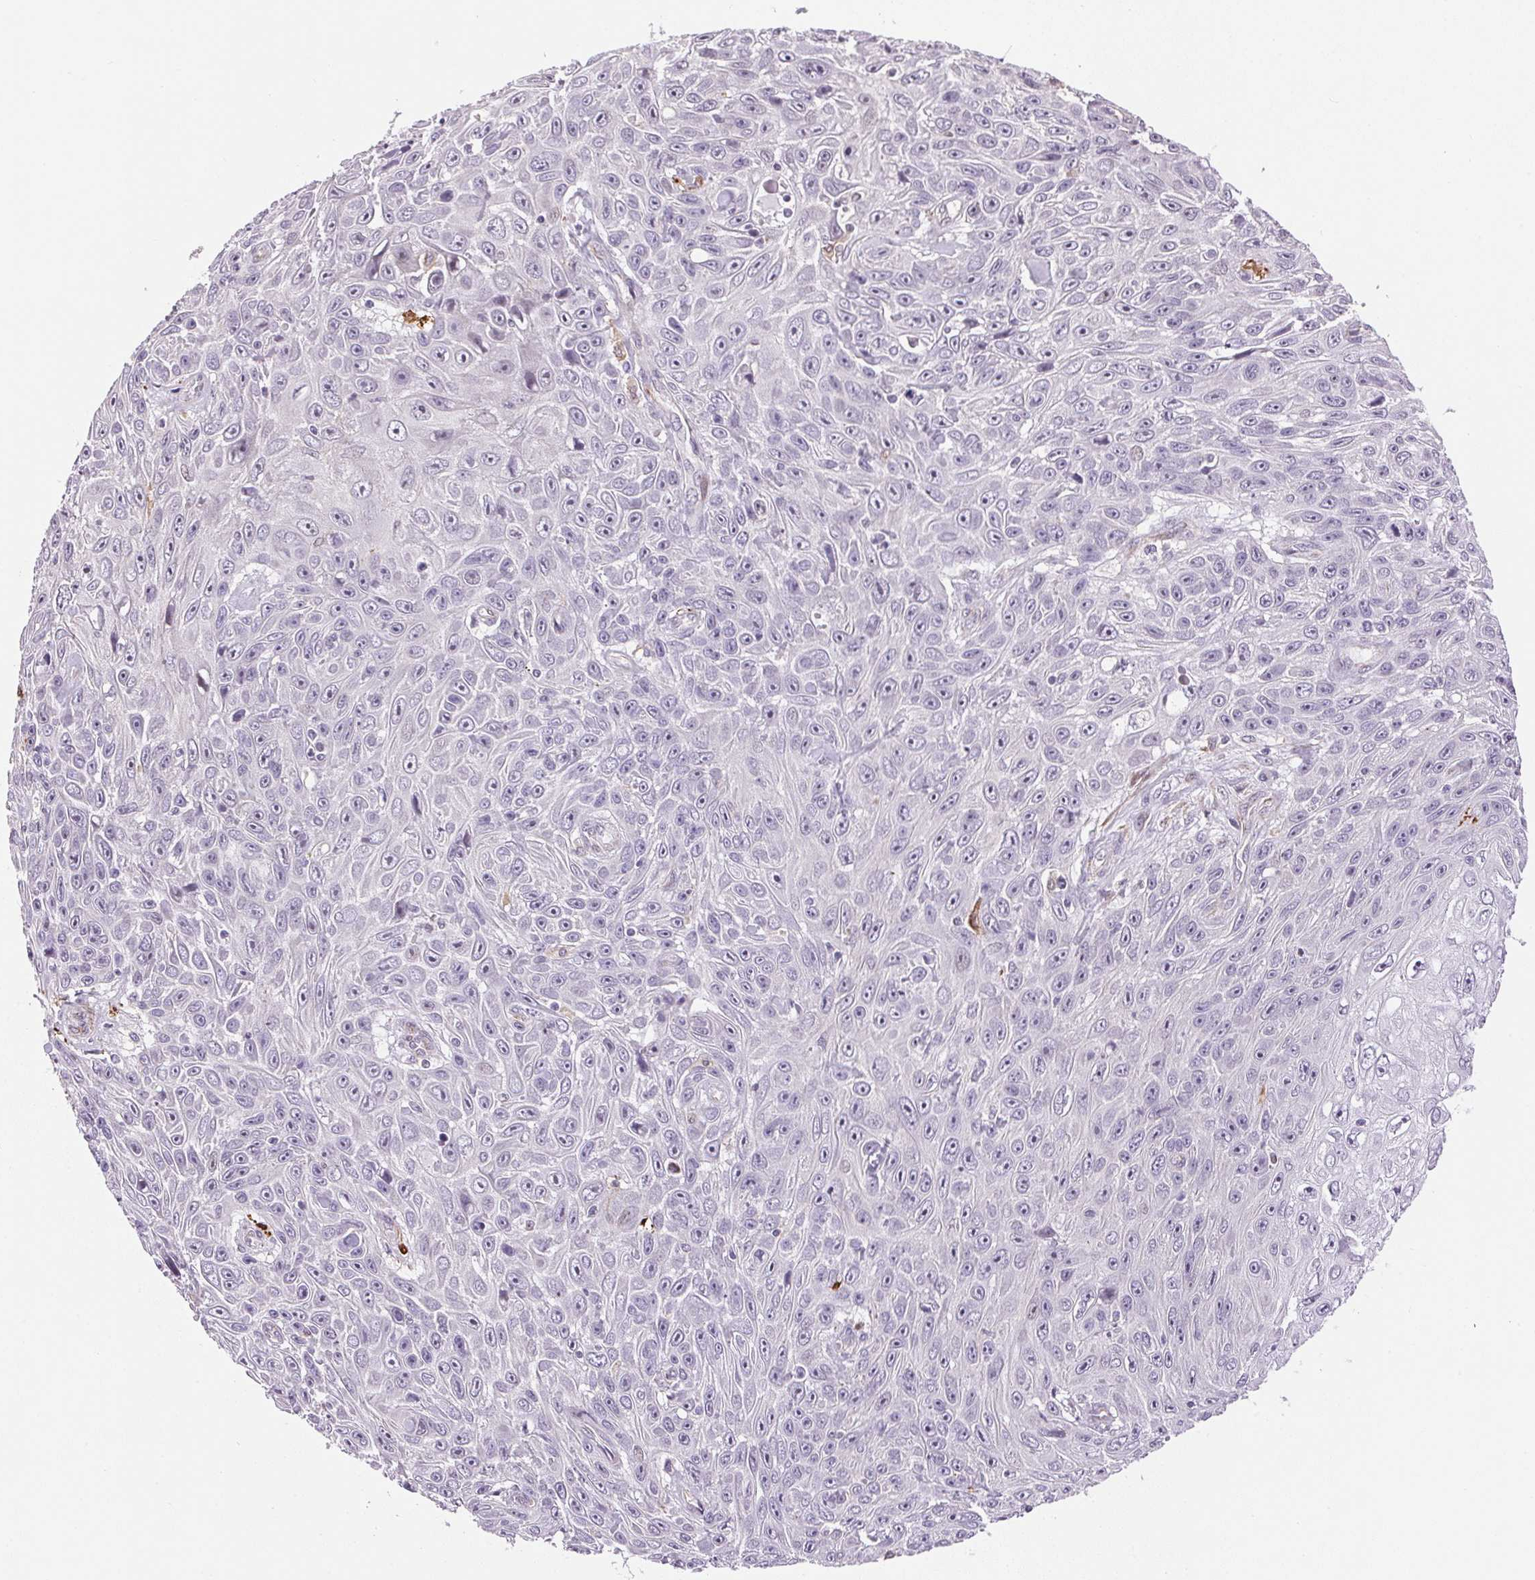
{"staining": {"intensity": "weak", "quantity": "<25%", "location": "nuclear"}, "tissue": "skin cancer", "cell_type": "Tumor cells", "image_type": "cancer", "snomed": [{"axis": "morphology", "description": "Squamous cell carcinoma, NOS"}, {"axis": "topography", "description": "Skin"}], "caption": "High power microscopy histopathology image of an immunohistochemistry (IHC) micrograph of squamous cell carcinoma (skin), revealing no significant staining in tumor cells.", "gene": "GYG2", "patient": {"sex": "male", "age": 82}}